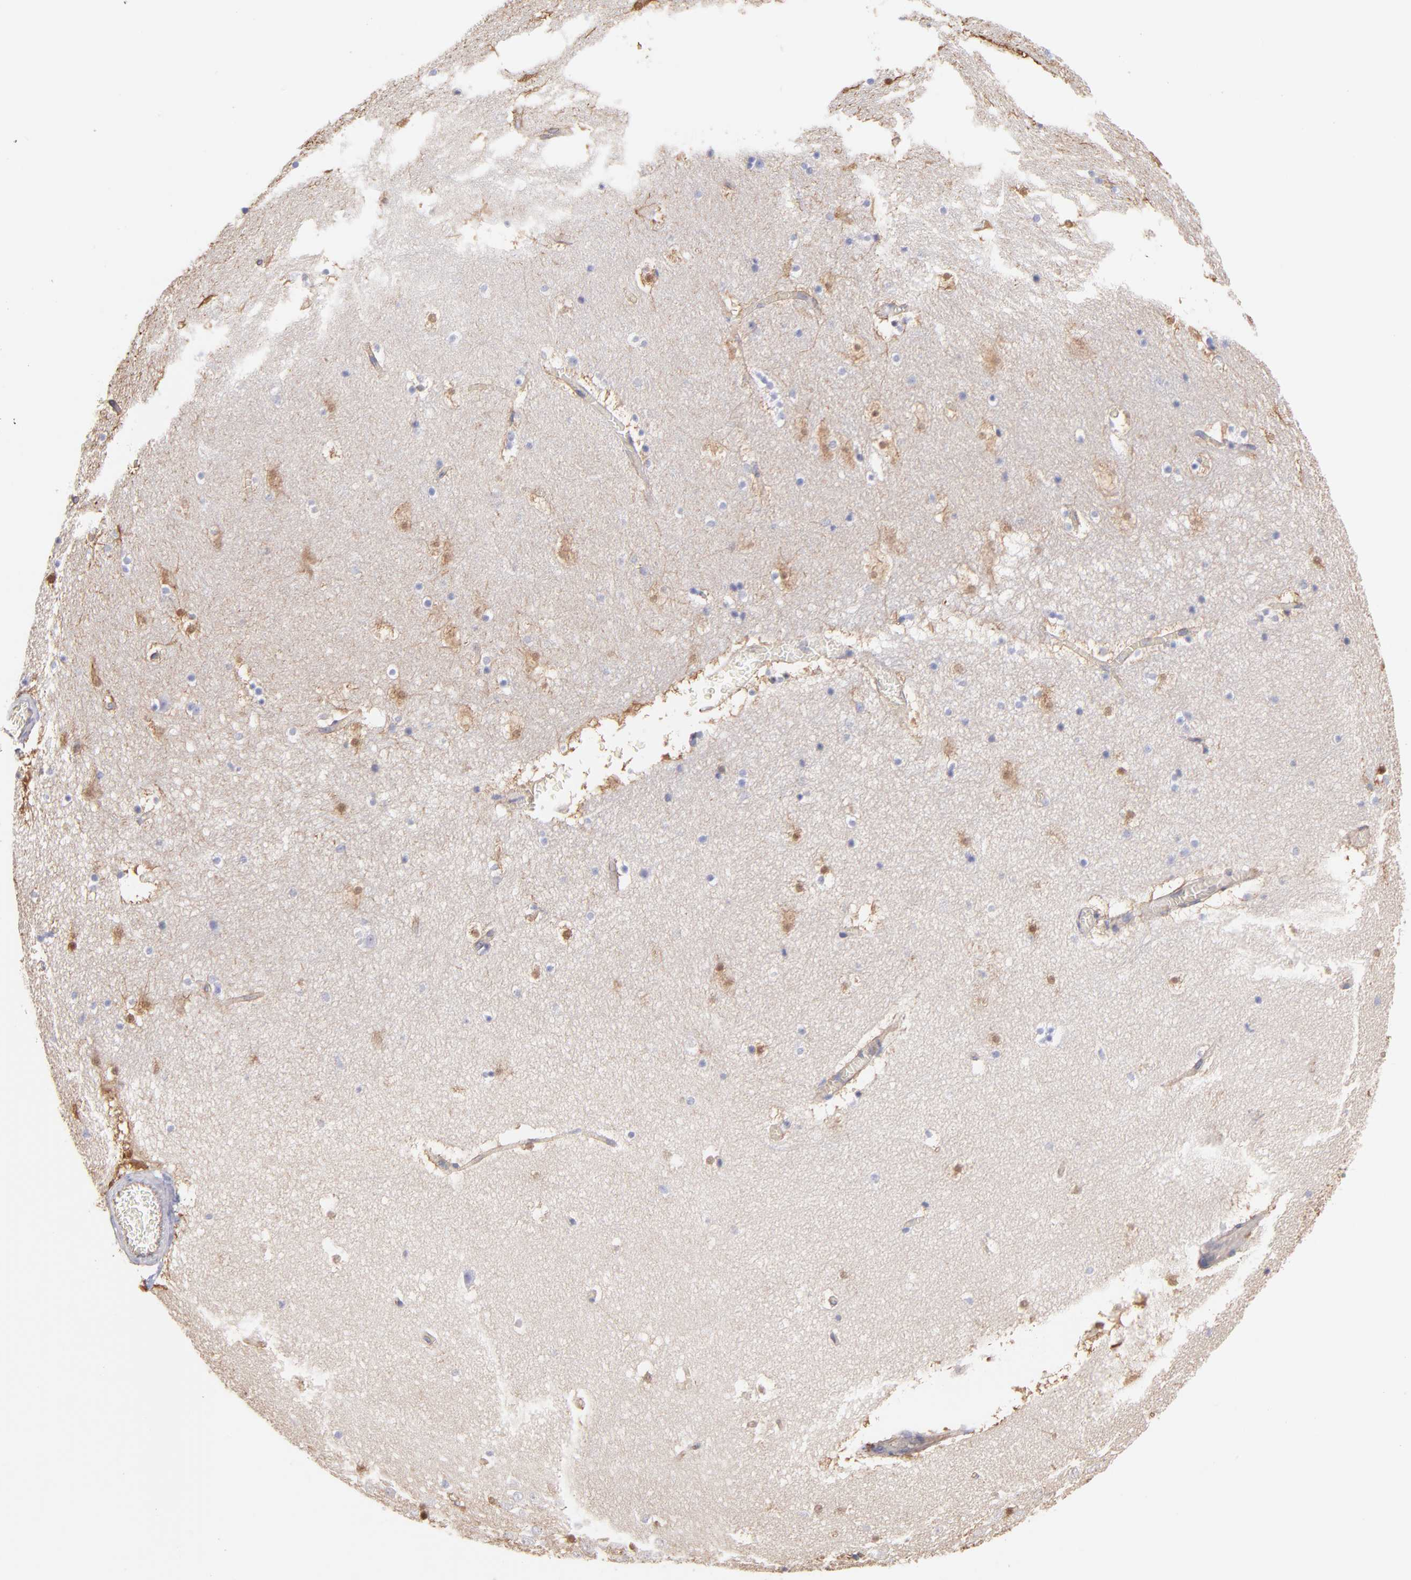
{"staining": {"intensity": "weak", "quantity": "<25%", "location": "cytoplasmic/membranous"}, "tissue": "hippocampus", "cell_type": "Glial cells", "image_type": "normal", "snomed": [{"axis": "morphology", "description": "Normal tissue, NOS"}, {"axis": "topography", "description": "Hippocampus"}], "caption": "This is an IHC micrograph of benign human hippocampus. There is no staining in glial cells.", "gene": "PLEC", "patient": {"sex": "male", "age": 45}}